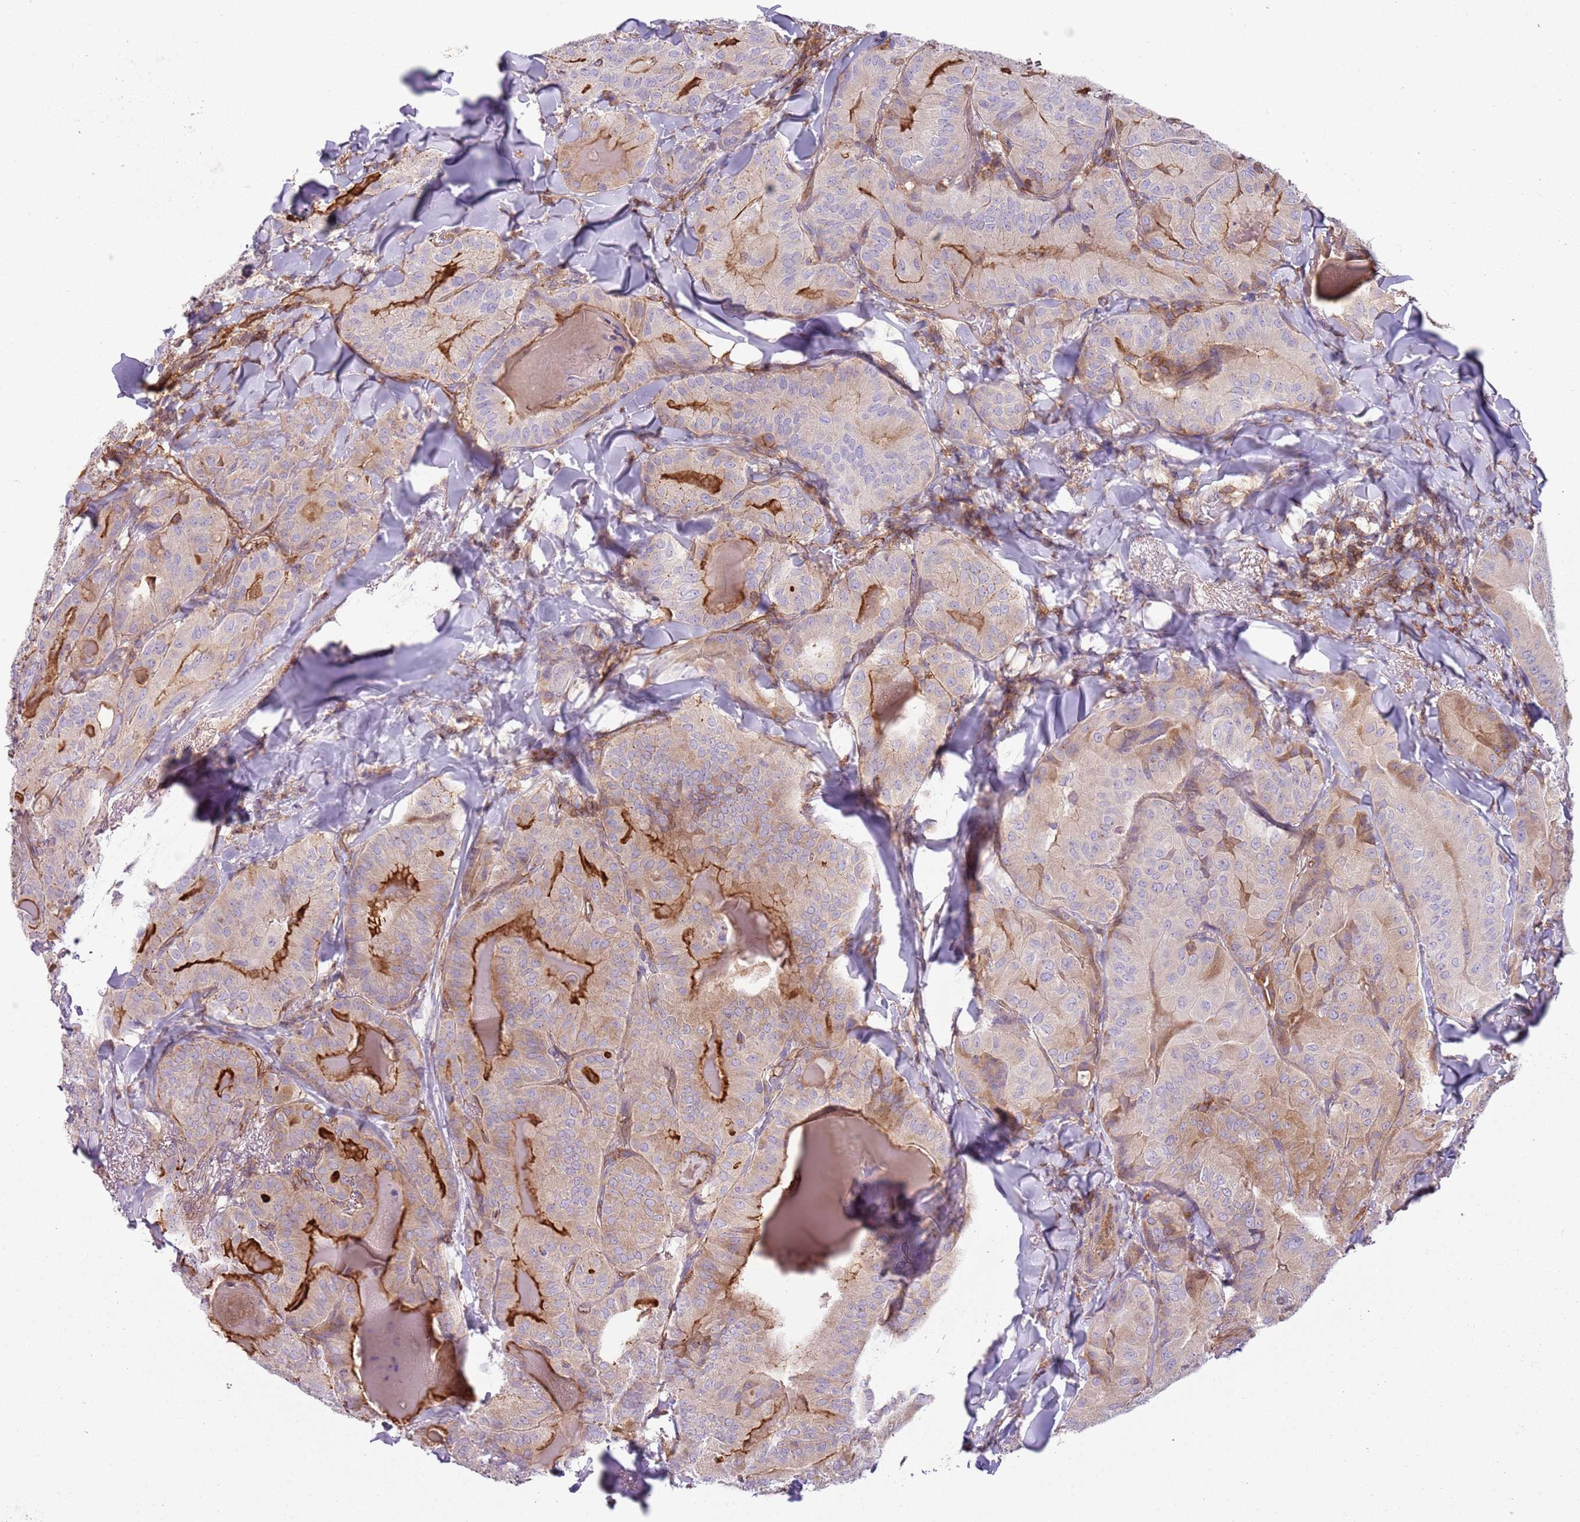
{"staining": {"intensity": "strong", "quantity": "<25%", "location": "cytoplasmic/membranous"}, "tissue": "thyroid cancer", "cell_type": "Tumor cells", "image_type": "cancer", "snomed": [{"axis": "morphology", "description": "Papillary adenocarcinoma, NOS"}, {"axis": "topography", "description": "Thyroid gland"}], "caption": "Thyroid cancer (papillary adenocarcinoma) was stained to show a protein in brown. There is medium levels of strong cytoplasmic/membranous positivity in approximately <25% of tumor cells.", "gene": "GNAI3", "patient": {"sex": "female", "age": 68}}